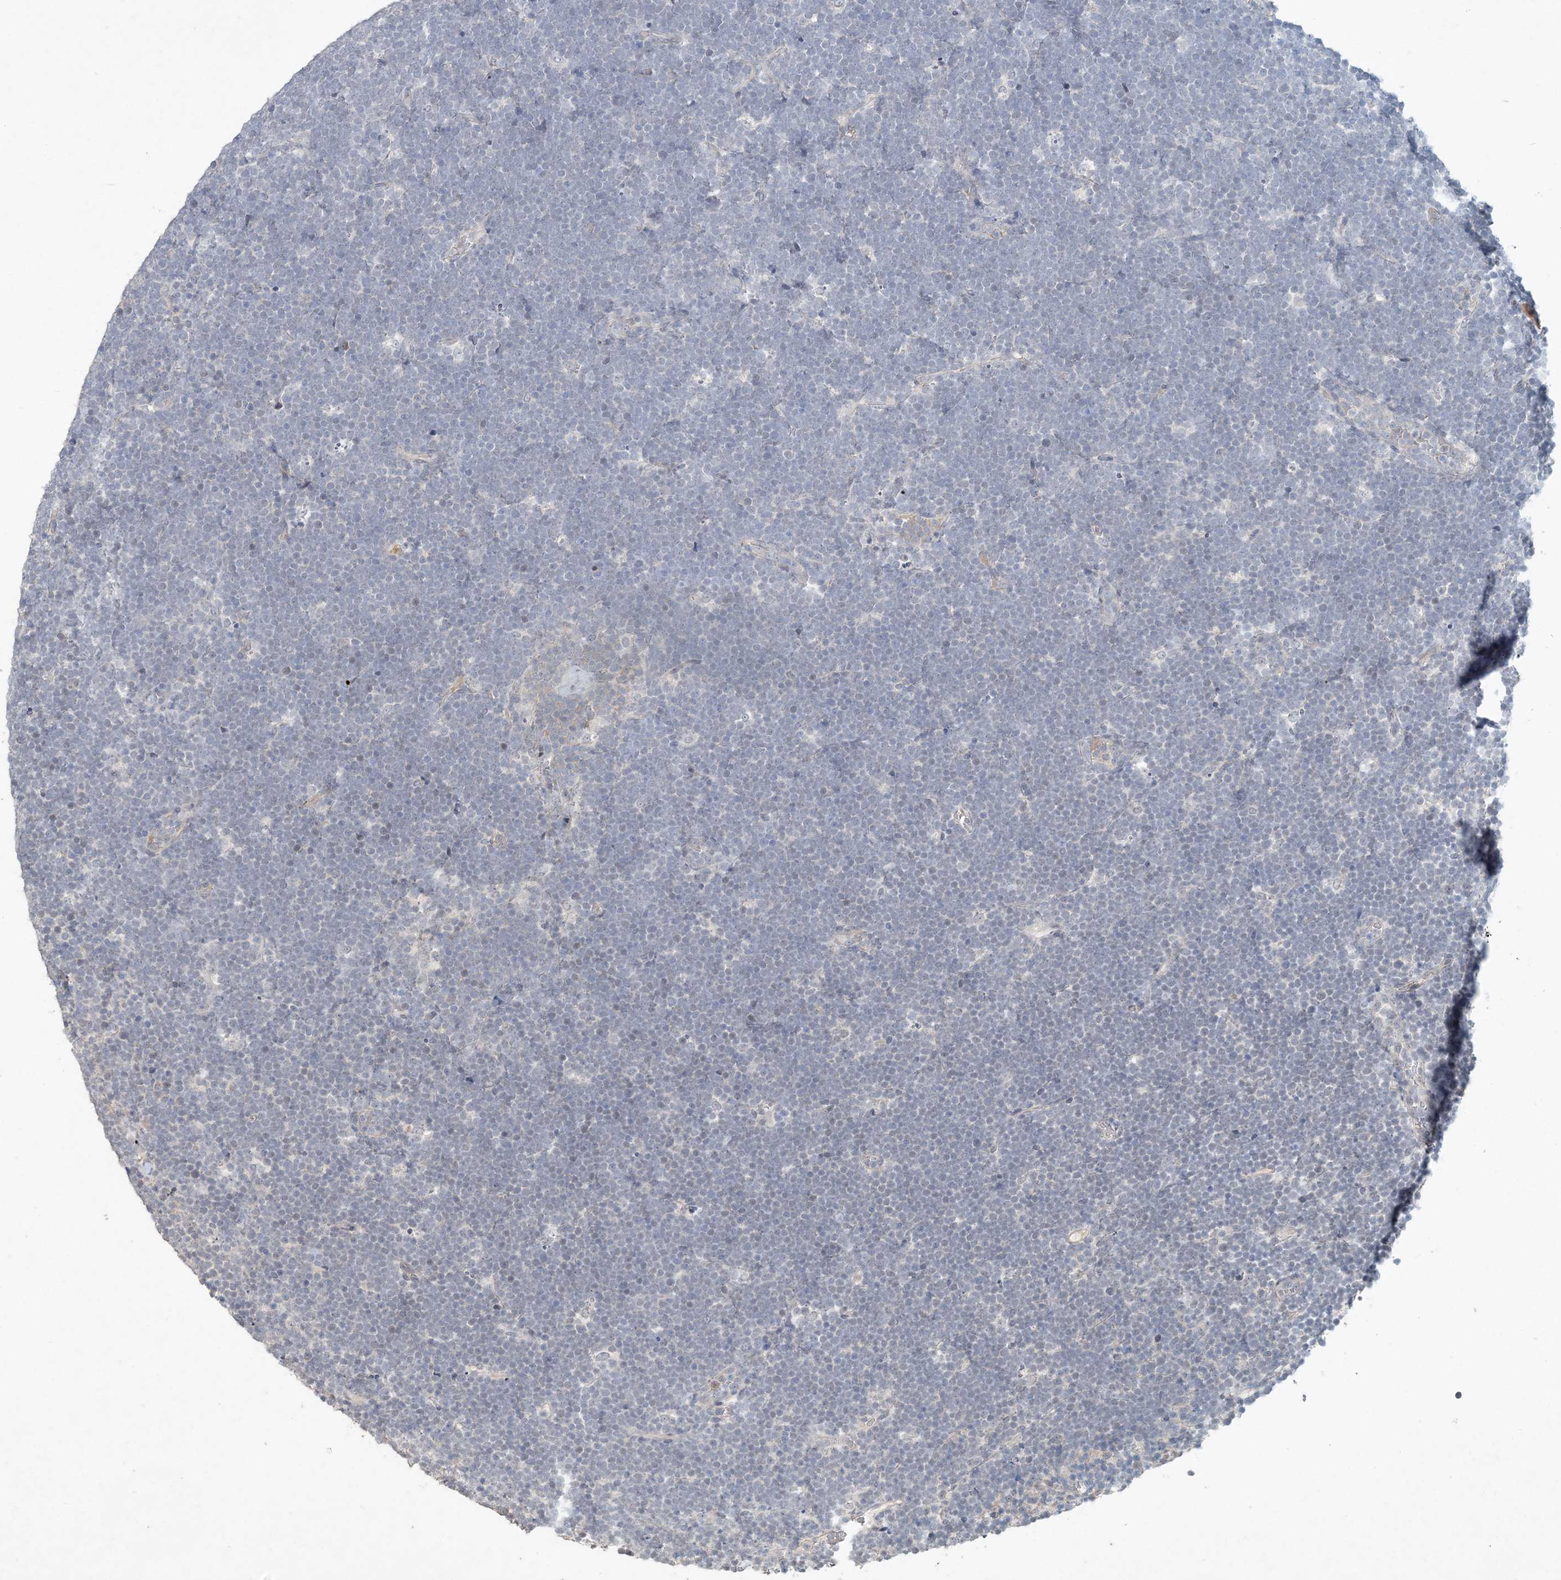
{"staining": {"intensity": "negative", "quantity": "none", "location": "none"}, "tissue": "lymphoma", "cell_type": "Tumor cells", "image_type": "cancer", "snomed": [{"axis": "morphology", "description": "Malignant lymphoma, non-Hodgkin's type, High grade"}, {"axis": "topography", "description": "Lymph node"}], "caption": "Human lymphoma stained for a protein using IHC reveals no positivity in tumor cells.", "gene": "DNAH5", "patient": {"sex": "male", "age": 13}}